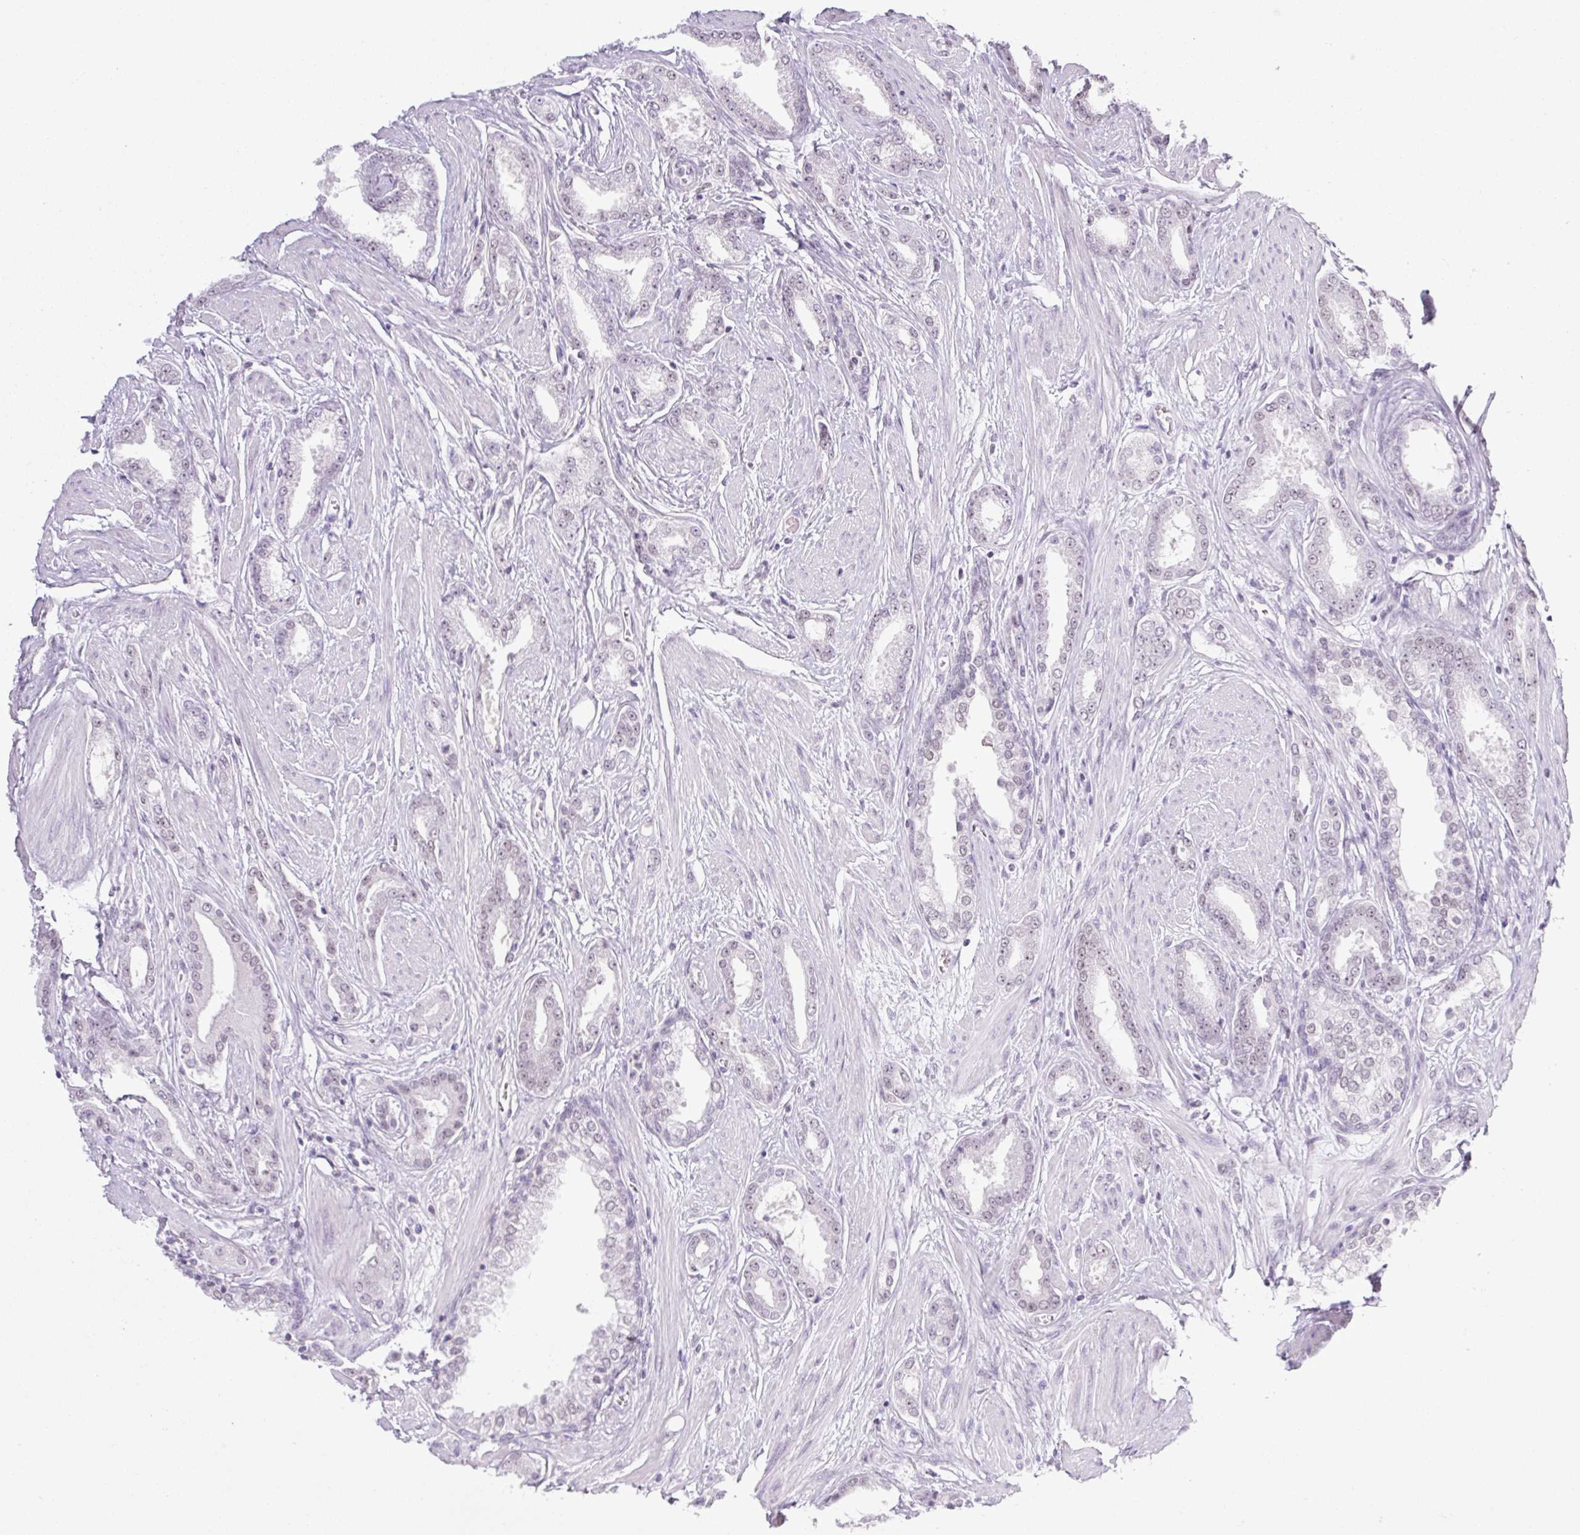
{"staining": {"intensity": "weak", "quantity": "<25%", "location": "nuclear"}, "tissue": "prostate cancer", "cell_type": "Tumor cells", "image_type": "cancer", "snomed": [{"axis": "morphology", "description": "Adenocarcinoma, Low grade"}, {"axis": "topography", "description": "Prostate"}], "caption": "DAB (3,3'-diaminobenzidine) immunohistochemical staining of prostate adenocarcinoma (low-grade) exhibits no significant positivity in tumor cells.", "gene": "TLE3", "patient": {"sex": "male", "age": 42}}